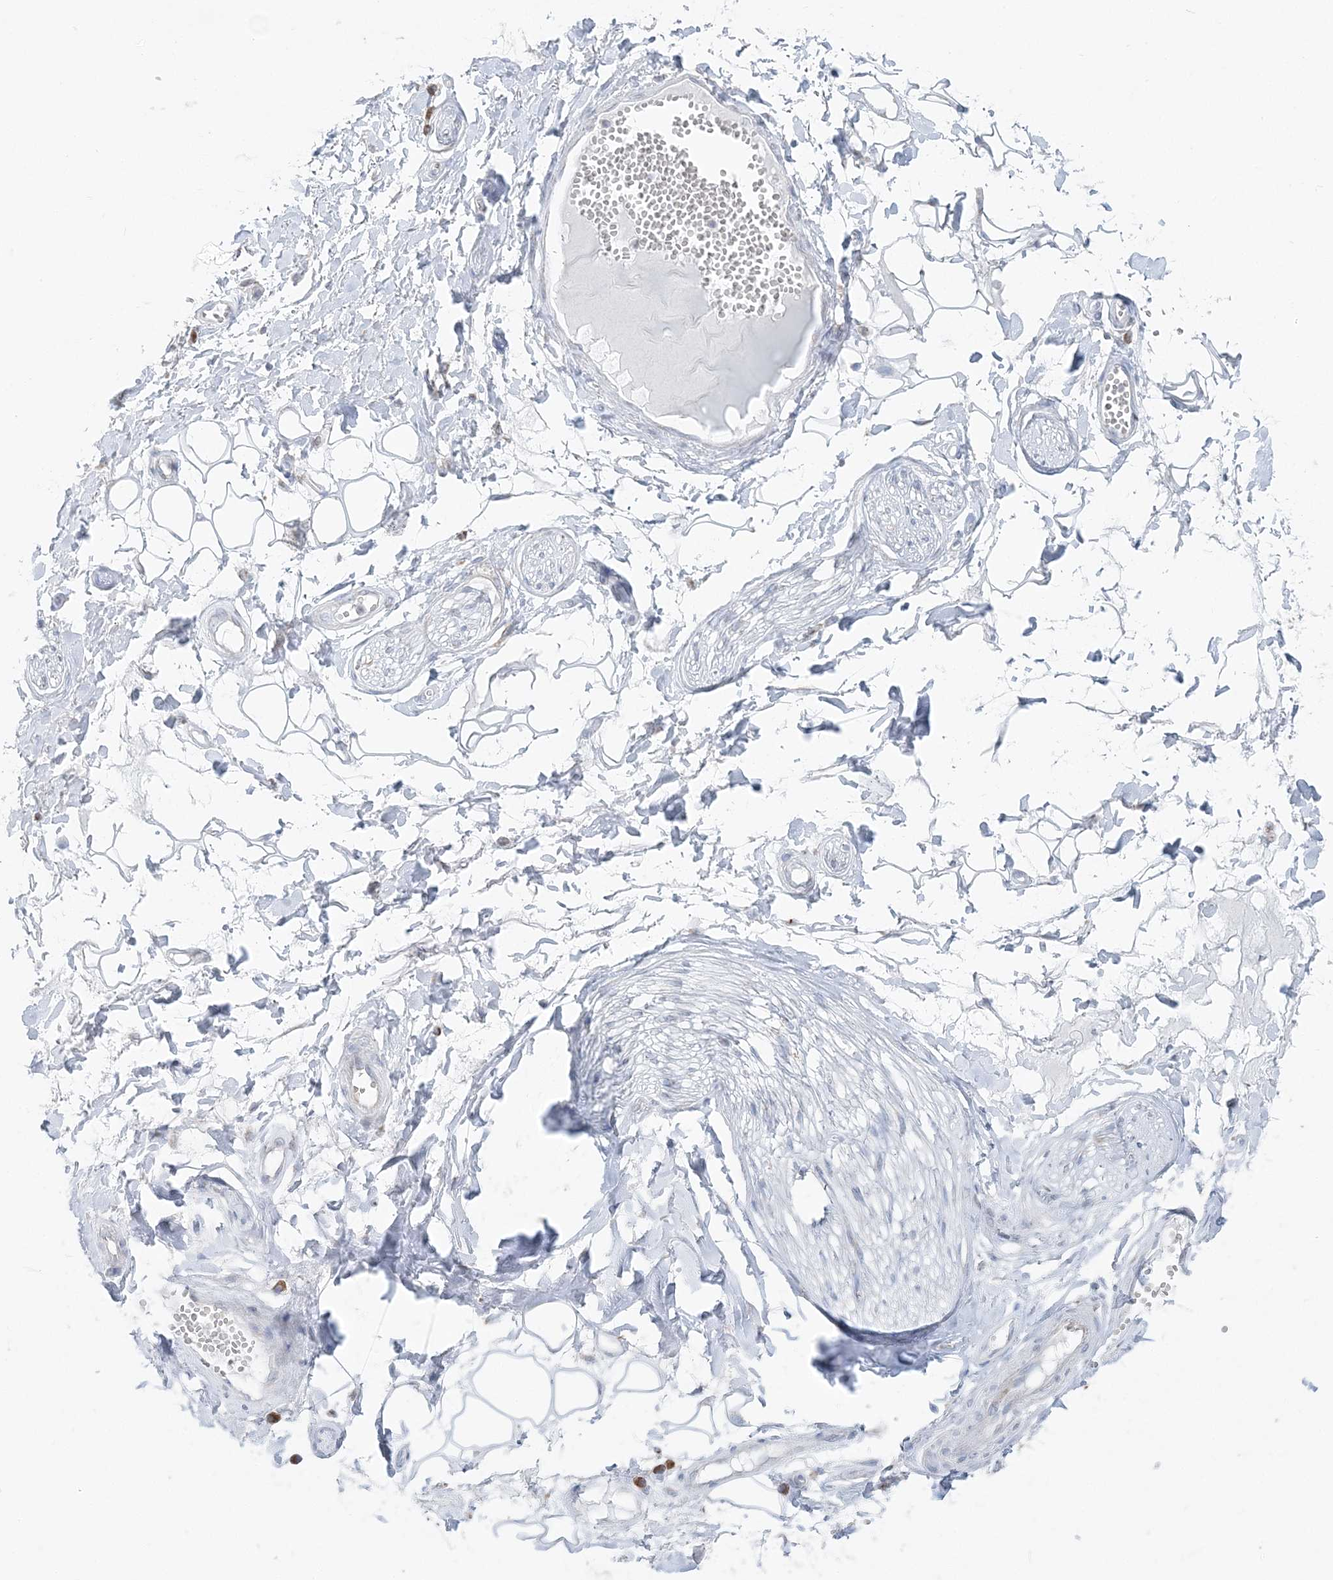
{"staining": {"intensity": "moderate", "quantity": "<25%", "location": "cytoplasmic/membranous"}, "tissue": "adipose tissue", "cell_type": "Adipocytes", "image_type": "normal", "snomed": [{"axis": "morphology", "description": "Normal tissue, NOS"}, {"axis": "morphology", "description": "Inflammation, NOS"}, {"axis": "topography", "description": "Salivary gland"}, {"axis": "topography", "description": "Peripheral nerve tissue"}], "caption": "High-magnification brightfield microscopy of normal adipose tissue stained with DAB (brown) and counterstained with hematoxylin (blue). adipocytes exhibit moderate cytoplasmic/membranous expression is identified in approximately<25% of cells.", "gene": "TMED10", "patient": {"sex": "female", "age": 75}}